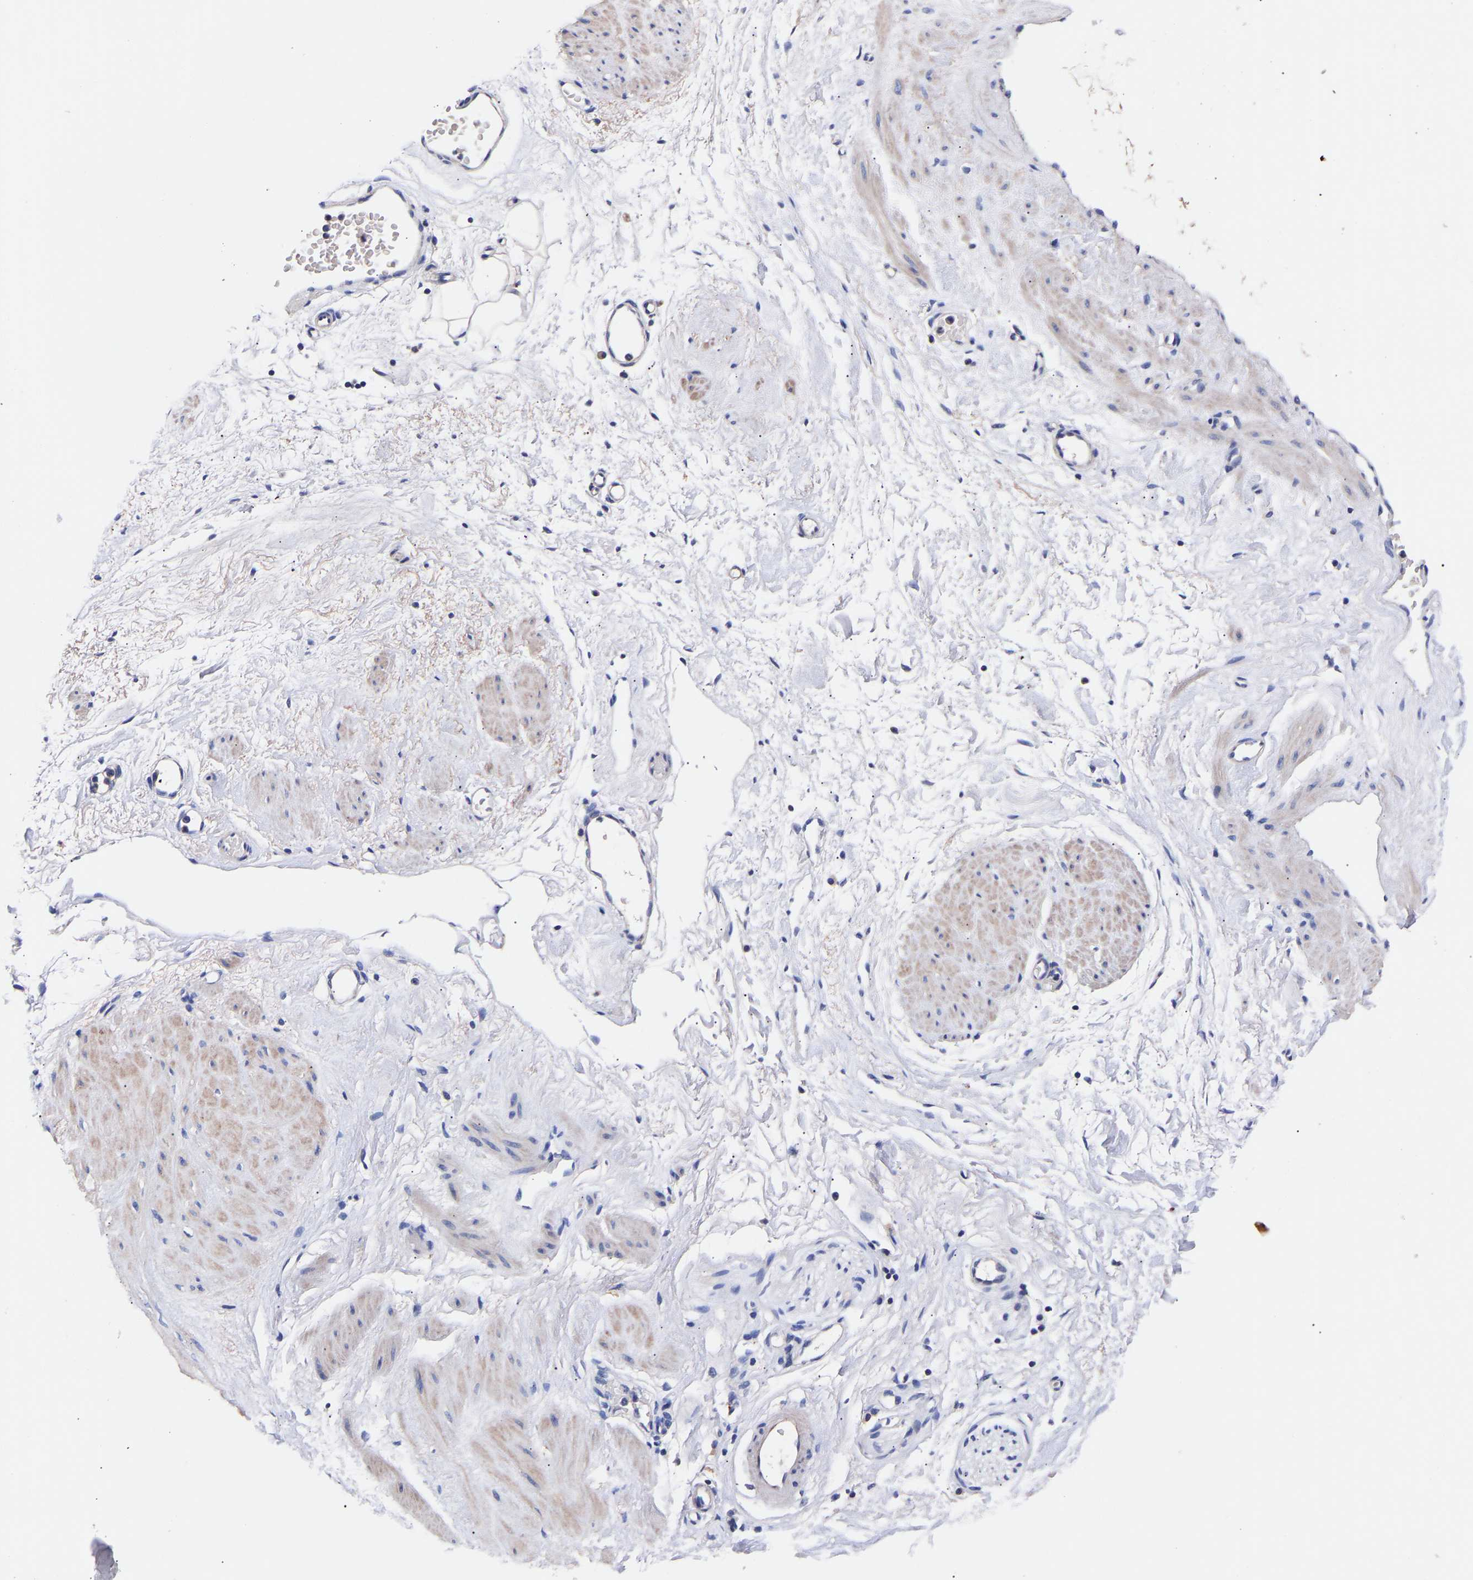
{"staining": {"intensity": "negative", "quantity": "none", "location": "none"}, "tissue": "adipose tissue", "cell_type": "Adipocytes", "image_type": "normal", "snomed": [{"axis": "morphology", "description": "Normal tissue, NOS"}, {"axis": "topography", "description": "Soft tissue"}], "caption": "IHC photomicrograph of benign human adipose tissue stained for a protein (brown), which shows no staining in adipocytes.", "gene": "SEM1", "patient": {"sex": "male", "age": 72}}